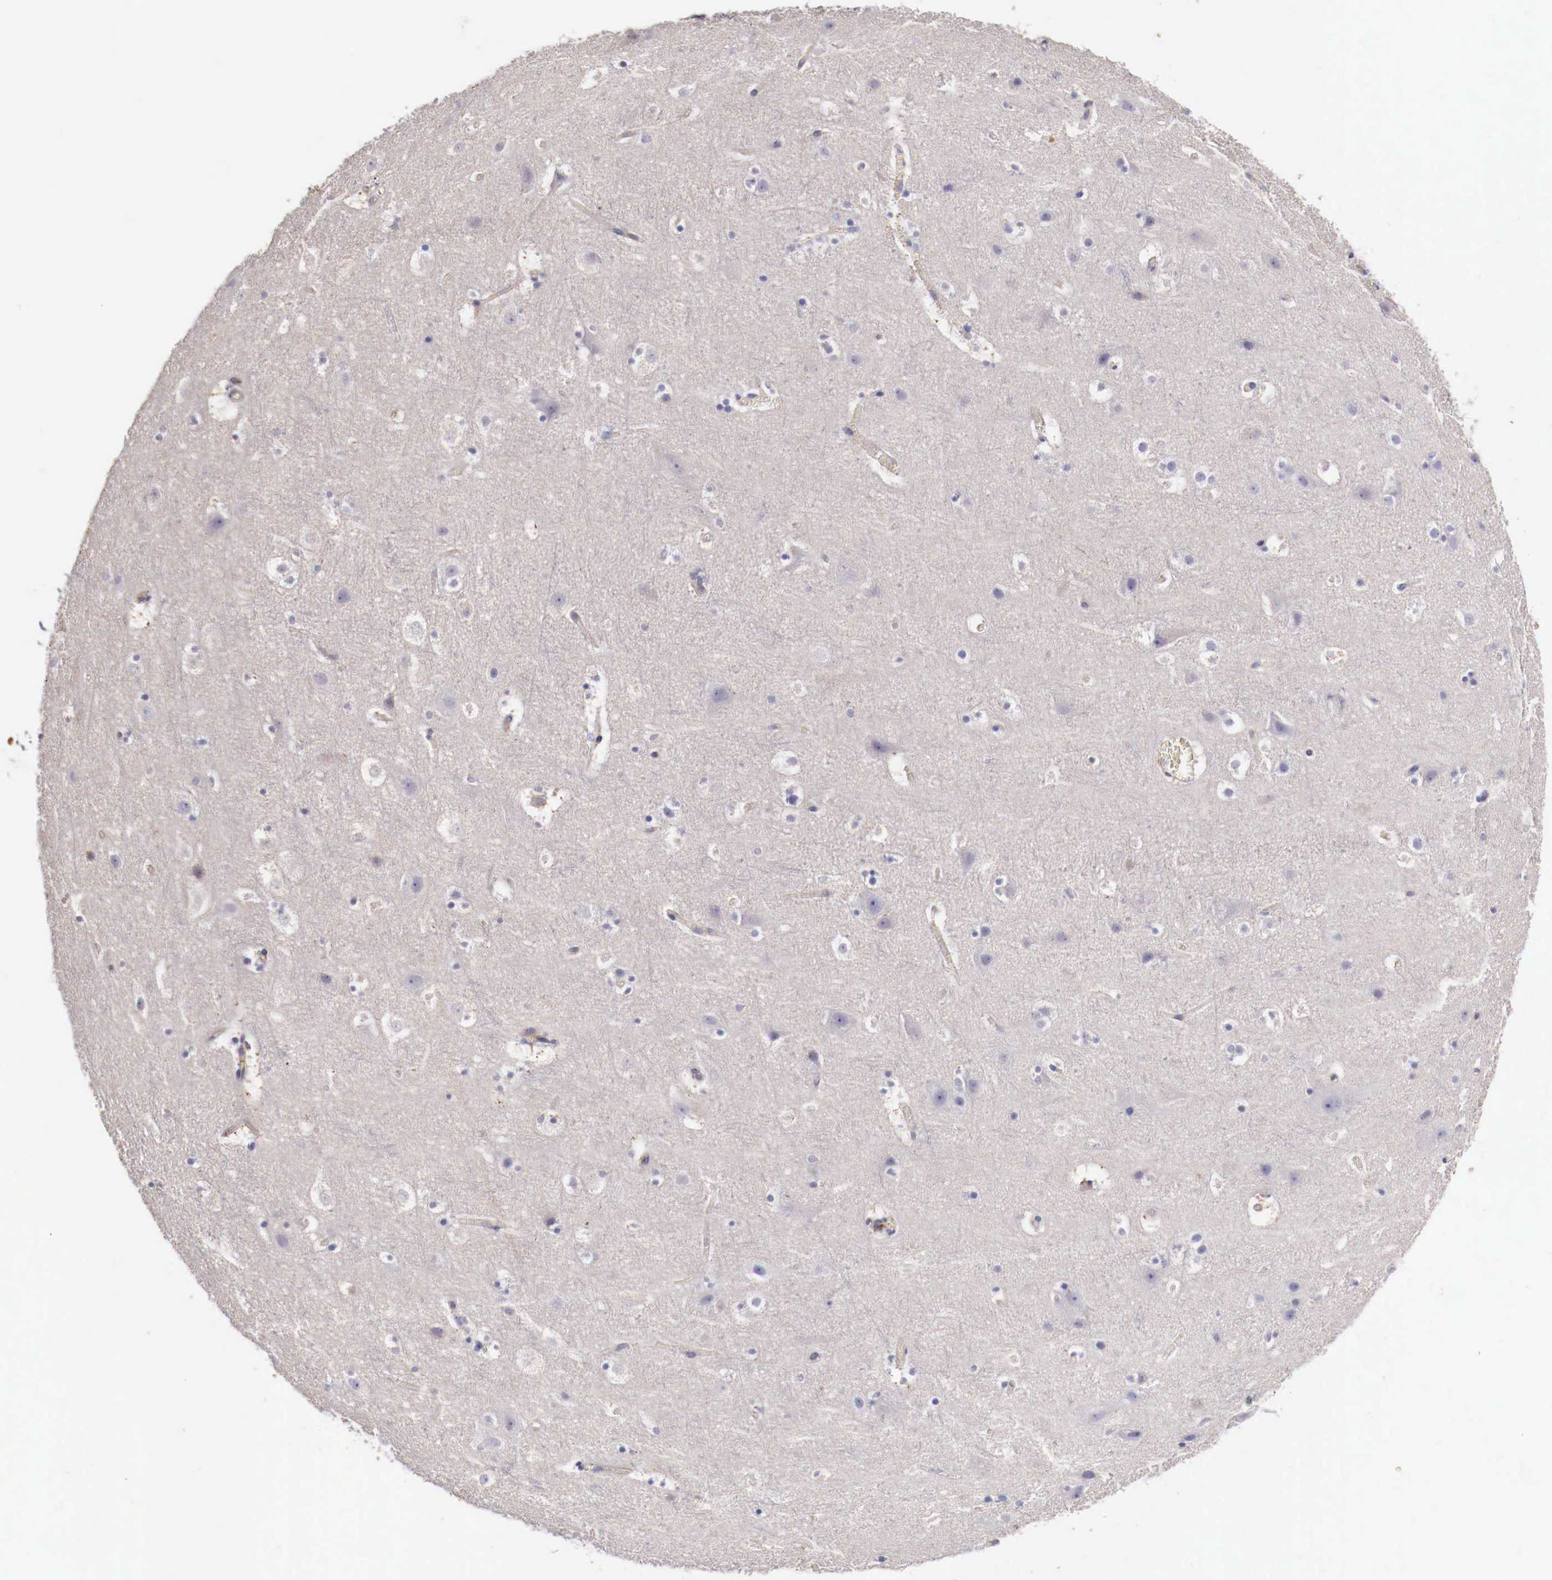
{"staining": {"intensity": "negative", "quantity": "none", "location": "none"}, "tissue": "cerebral cortex", "cell_type": "Endothelial cells", "image_type": "normal", "snomed": [{"axis": "morphology", "description": "Normal tissue, NOS"}, {"axis": "topography", "description": "Cerebral cortex"}], "caption": "Protein analysis of benign cerebral cortex reveals no significant expression in endothelial cells.", "gene": "PITPNA", "patient": {"sex": "male", "age": 45}}